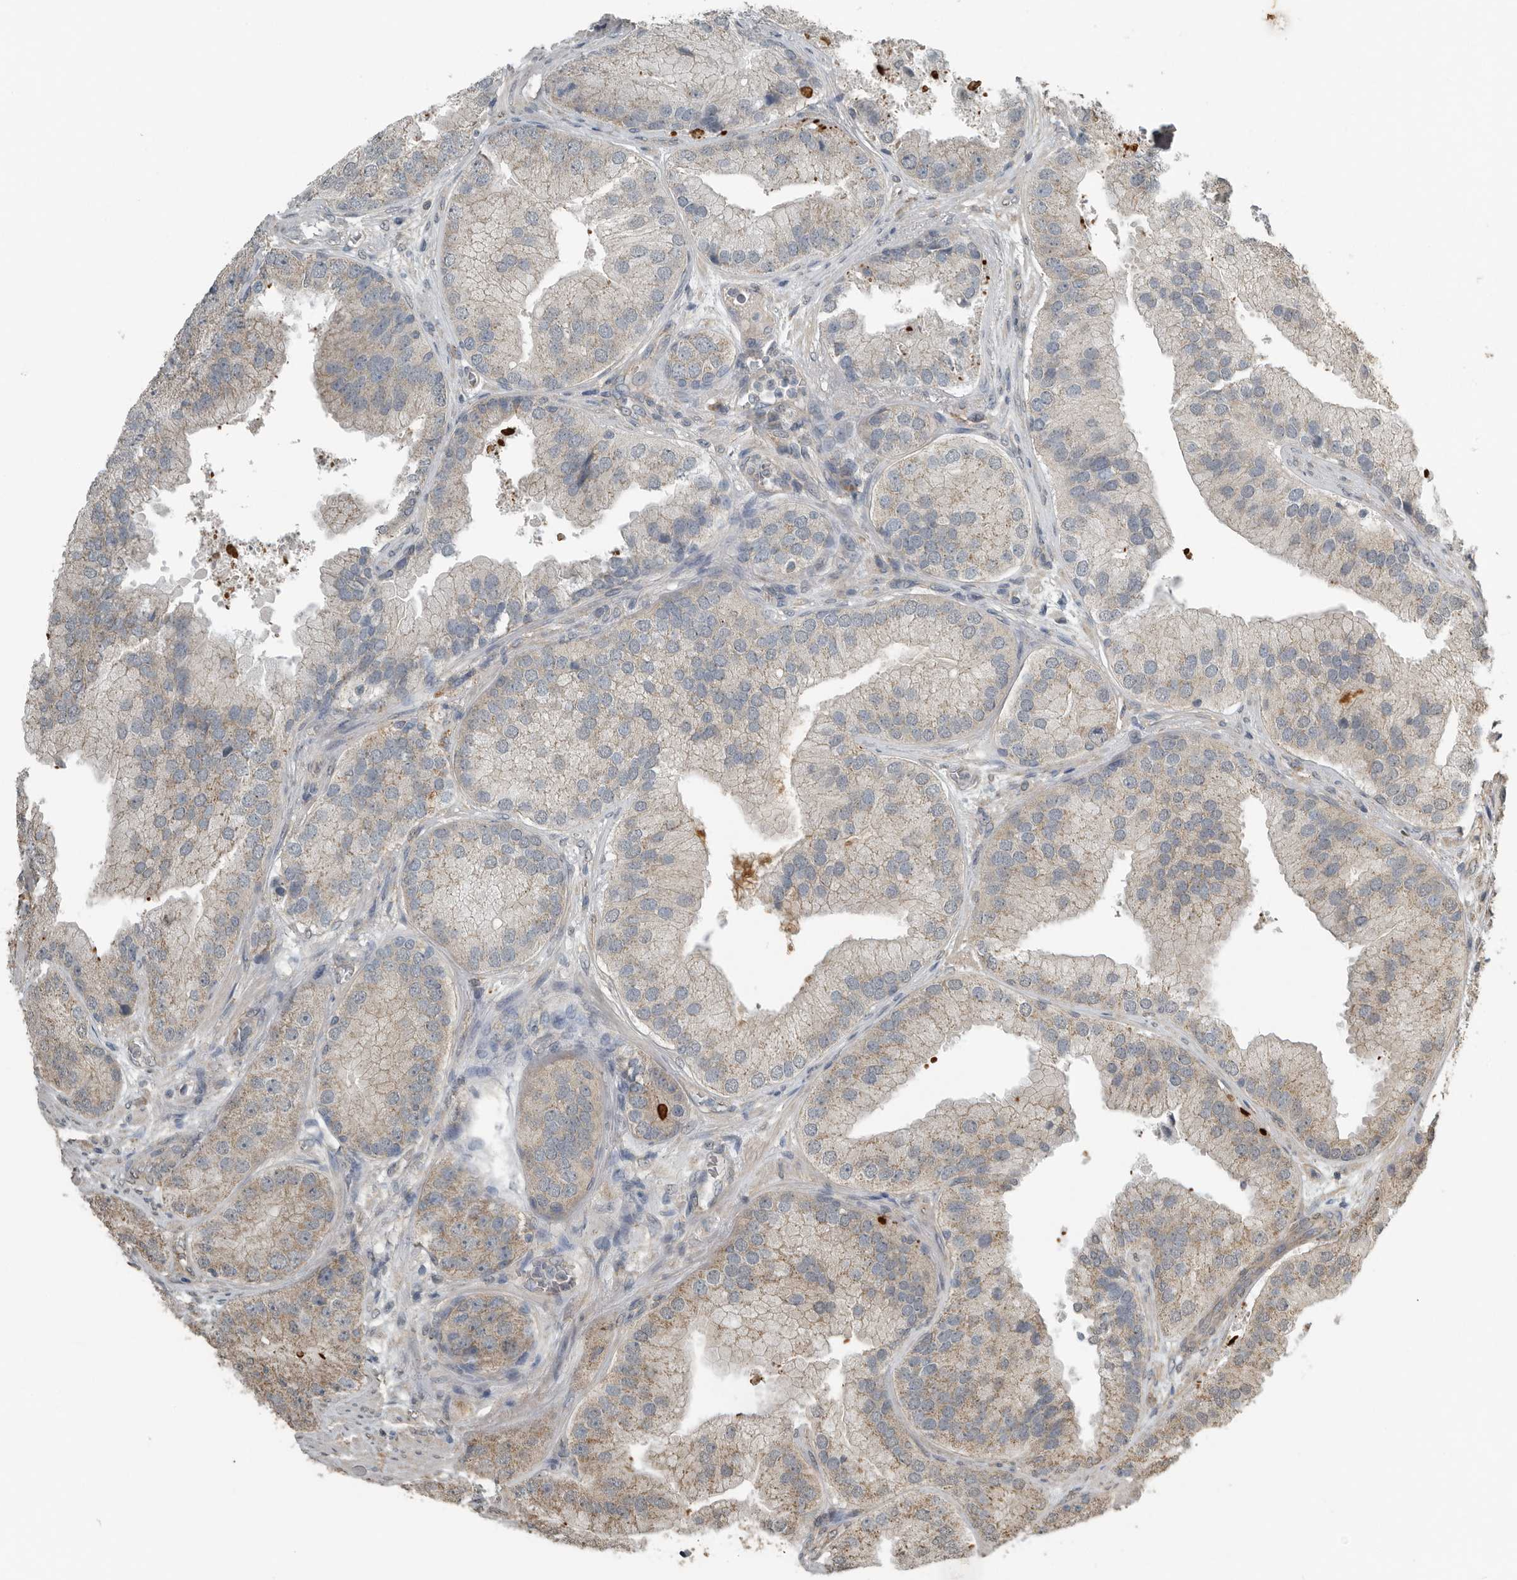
{"staining": {"intensity": "weak", "quantity": "25%-75%", "location": "cytoplasmic/membranous"}, "tissue": "prostate cancer", "cell_type": "Tumor cells", "image_type": "cancer", "snomed": [{"axis": "morphology", "description": "Adenocarcinoma, High grade"}, {"axis": "topography", "description": "Prostate"}], "caption": "Tumor cells display low levels of weak cytoplasmic/membranous positivity in about 25%-75% of cells in human prostate cancer.", "gene": "AFAP1", "patient": {"sex": "male", "age": 70}}